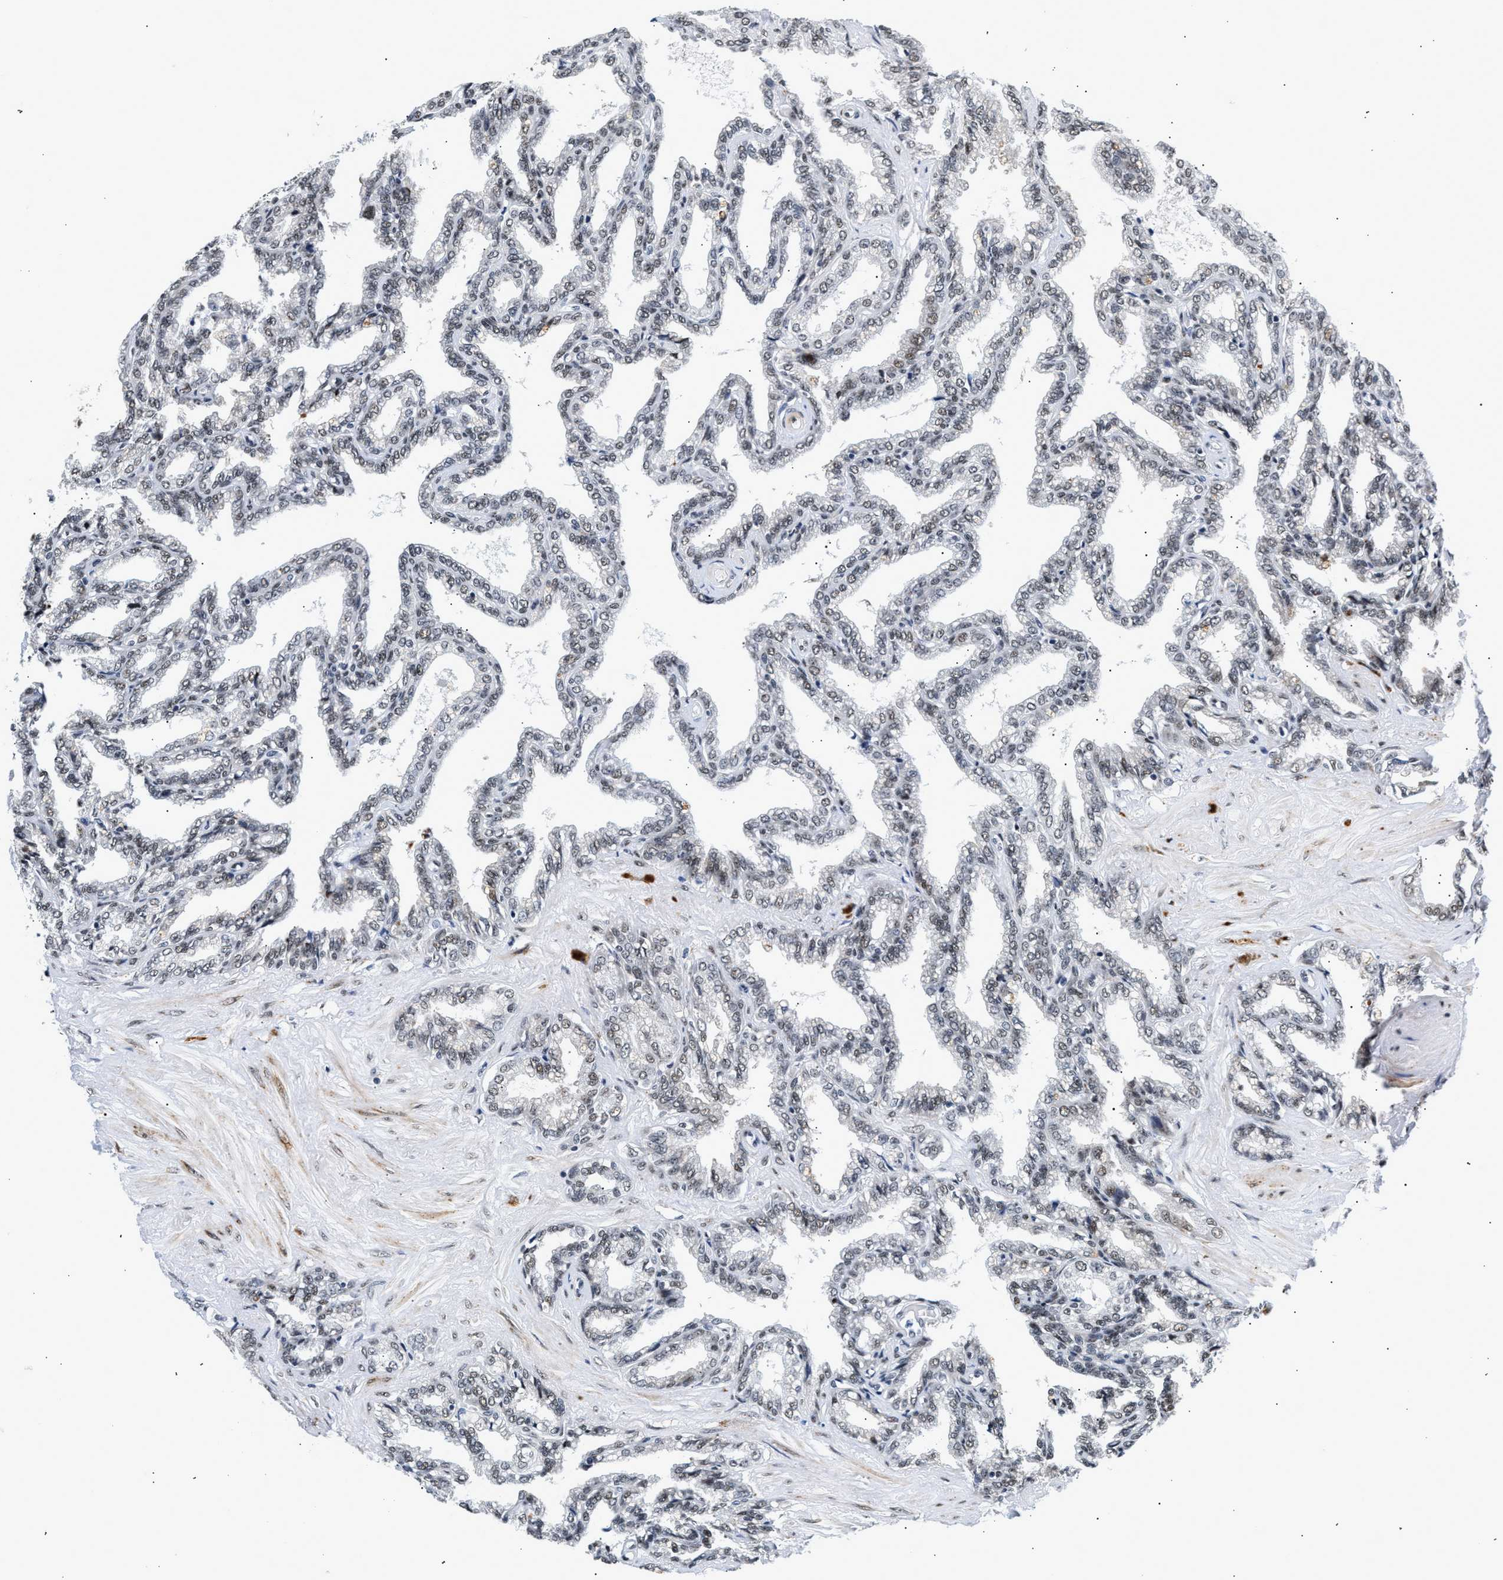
{"staining": {"intensity": "weak", "quantity": "25%-75%", "location": "nuclear"}, "tissue": "seminal vesicle", "cell_type": "Glandular cells", "image_type": "normal", "snomed": [{"axis": "morphology", "description": "Normal tissue, NOS"}, {"axis": "topography", "description": "Seminal veicle"}], "caption": "Protein staining shows weak nuclear positivity in about 25%-75% of glandular cells in benign seminal vesicle.", "gene": "THOC1", "patient": {"sex": "male", "age": 46}}